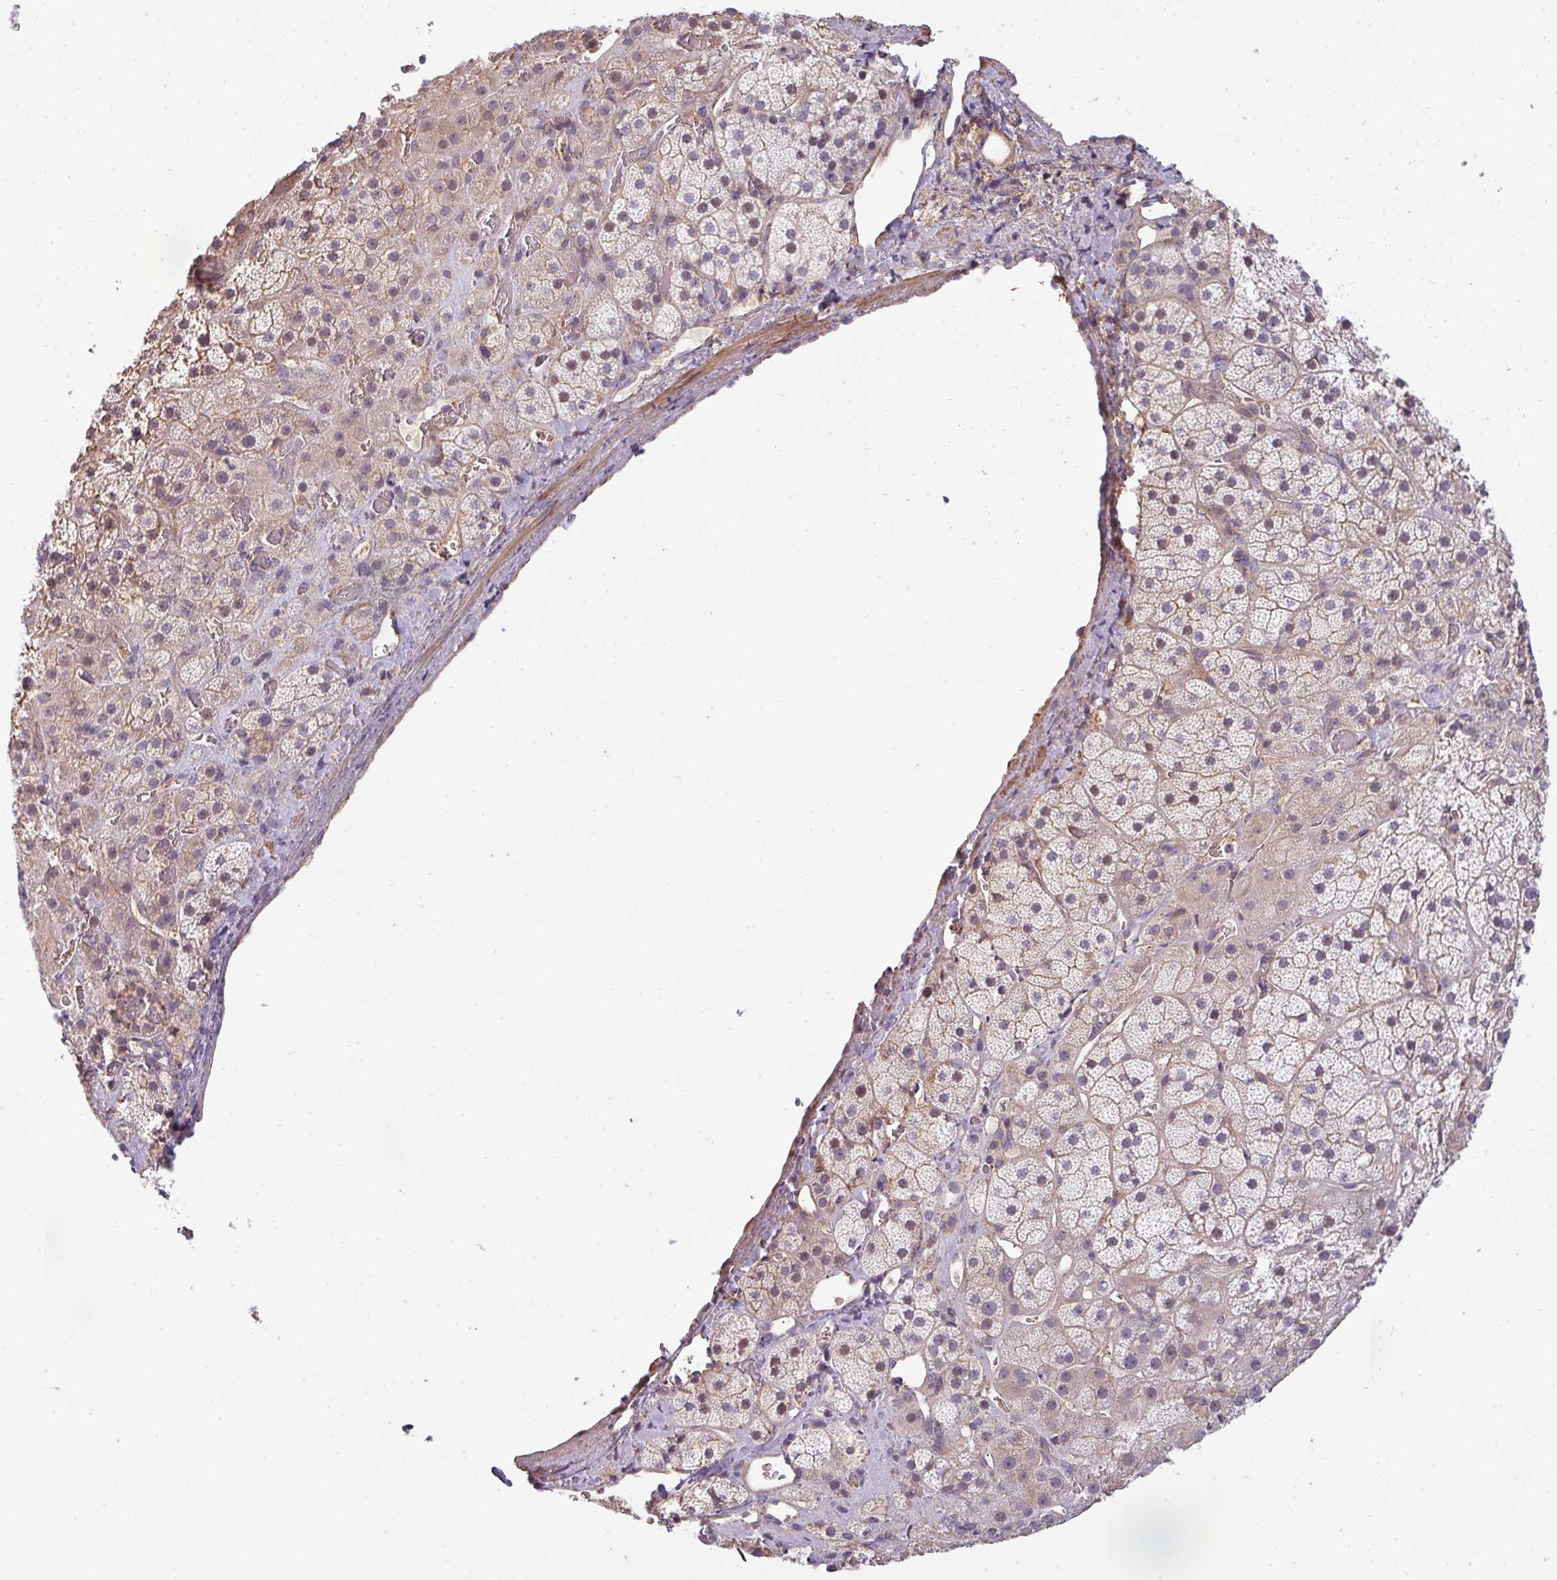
{"staining": {"intensity": "weak", "quantity": "25%-75%", "location": "cytoplasmic/membranous"}, "tissue": "adrenal gland", "cell_type": "Glandular cells", "image_type": "normal", "snomed": [{"axis": "morphology", "description": "Normal tissue, NOS"}, {"axis": "topography", "description": "Adrenal gland"}], "caption": "A low amount of weak cytoplasmic/membranous positivity is seen in approximately 25%-75% of glandular cells in benign adrenal gland.", "gene": "ZNF835", "patient": {"sex": "male", "age": 57}}